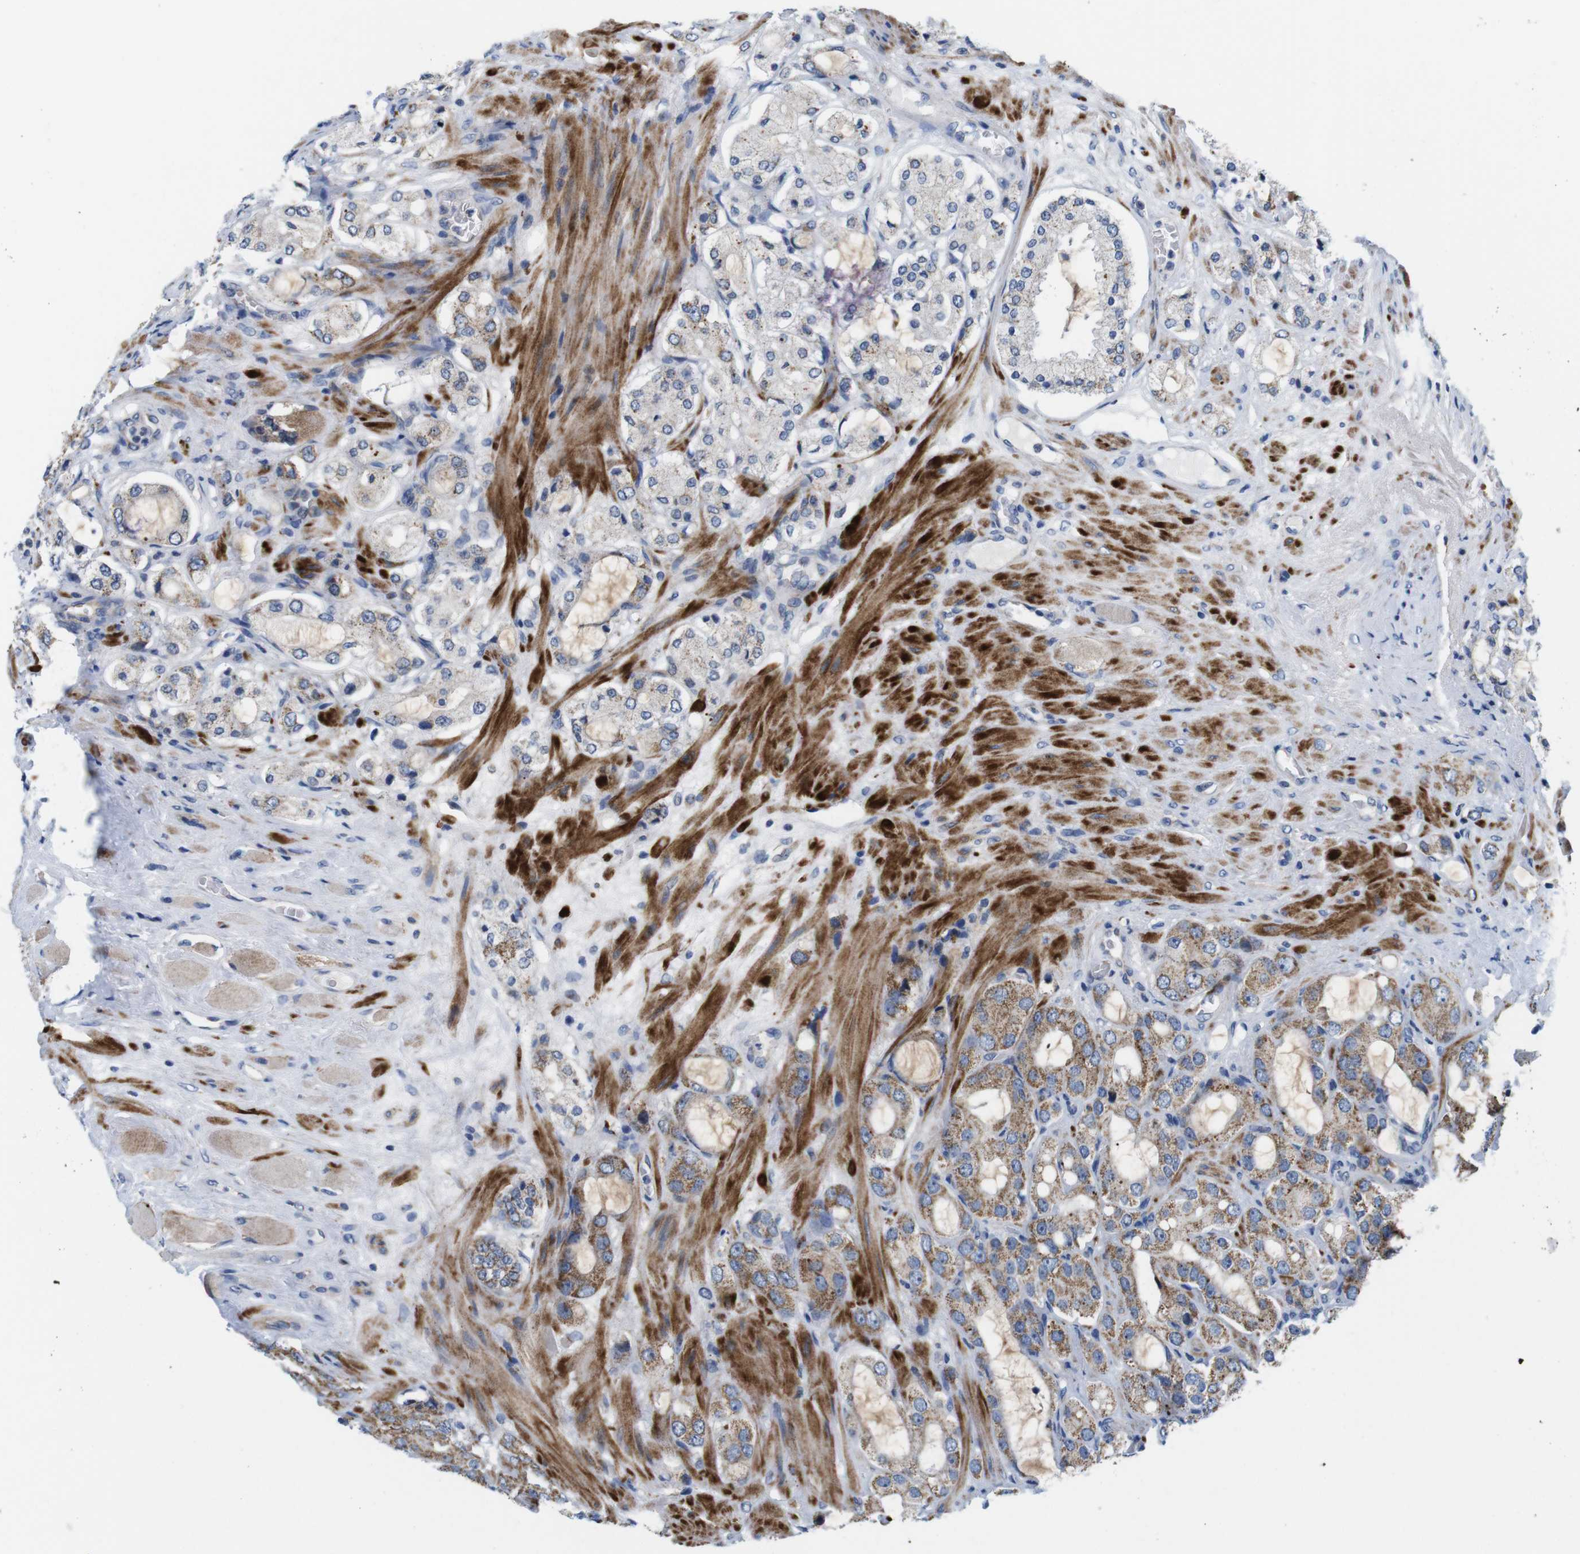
{"staining": {"intensity": "moderate", "quantity": ">75%", "location": "cytoplasmic/membranous"}, "tissue": "prostate cancer", "cell_type": "Tumor cells", "image_type": "cancer", "snomed": [{"axis": "morphology", "description": "Adenocarcinoma, High grade"}, {"axis": "topography", "description": "Prostate"}], "caption": "Prostate cancer (adenocarcinoma (high-grade)) stained for a protein displays moderate cytoplasmic/membranous positivity in tumor cells.", "gene": "F2RL1", "patient": {"sex": "male", "age": 65}}